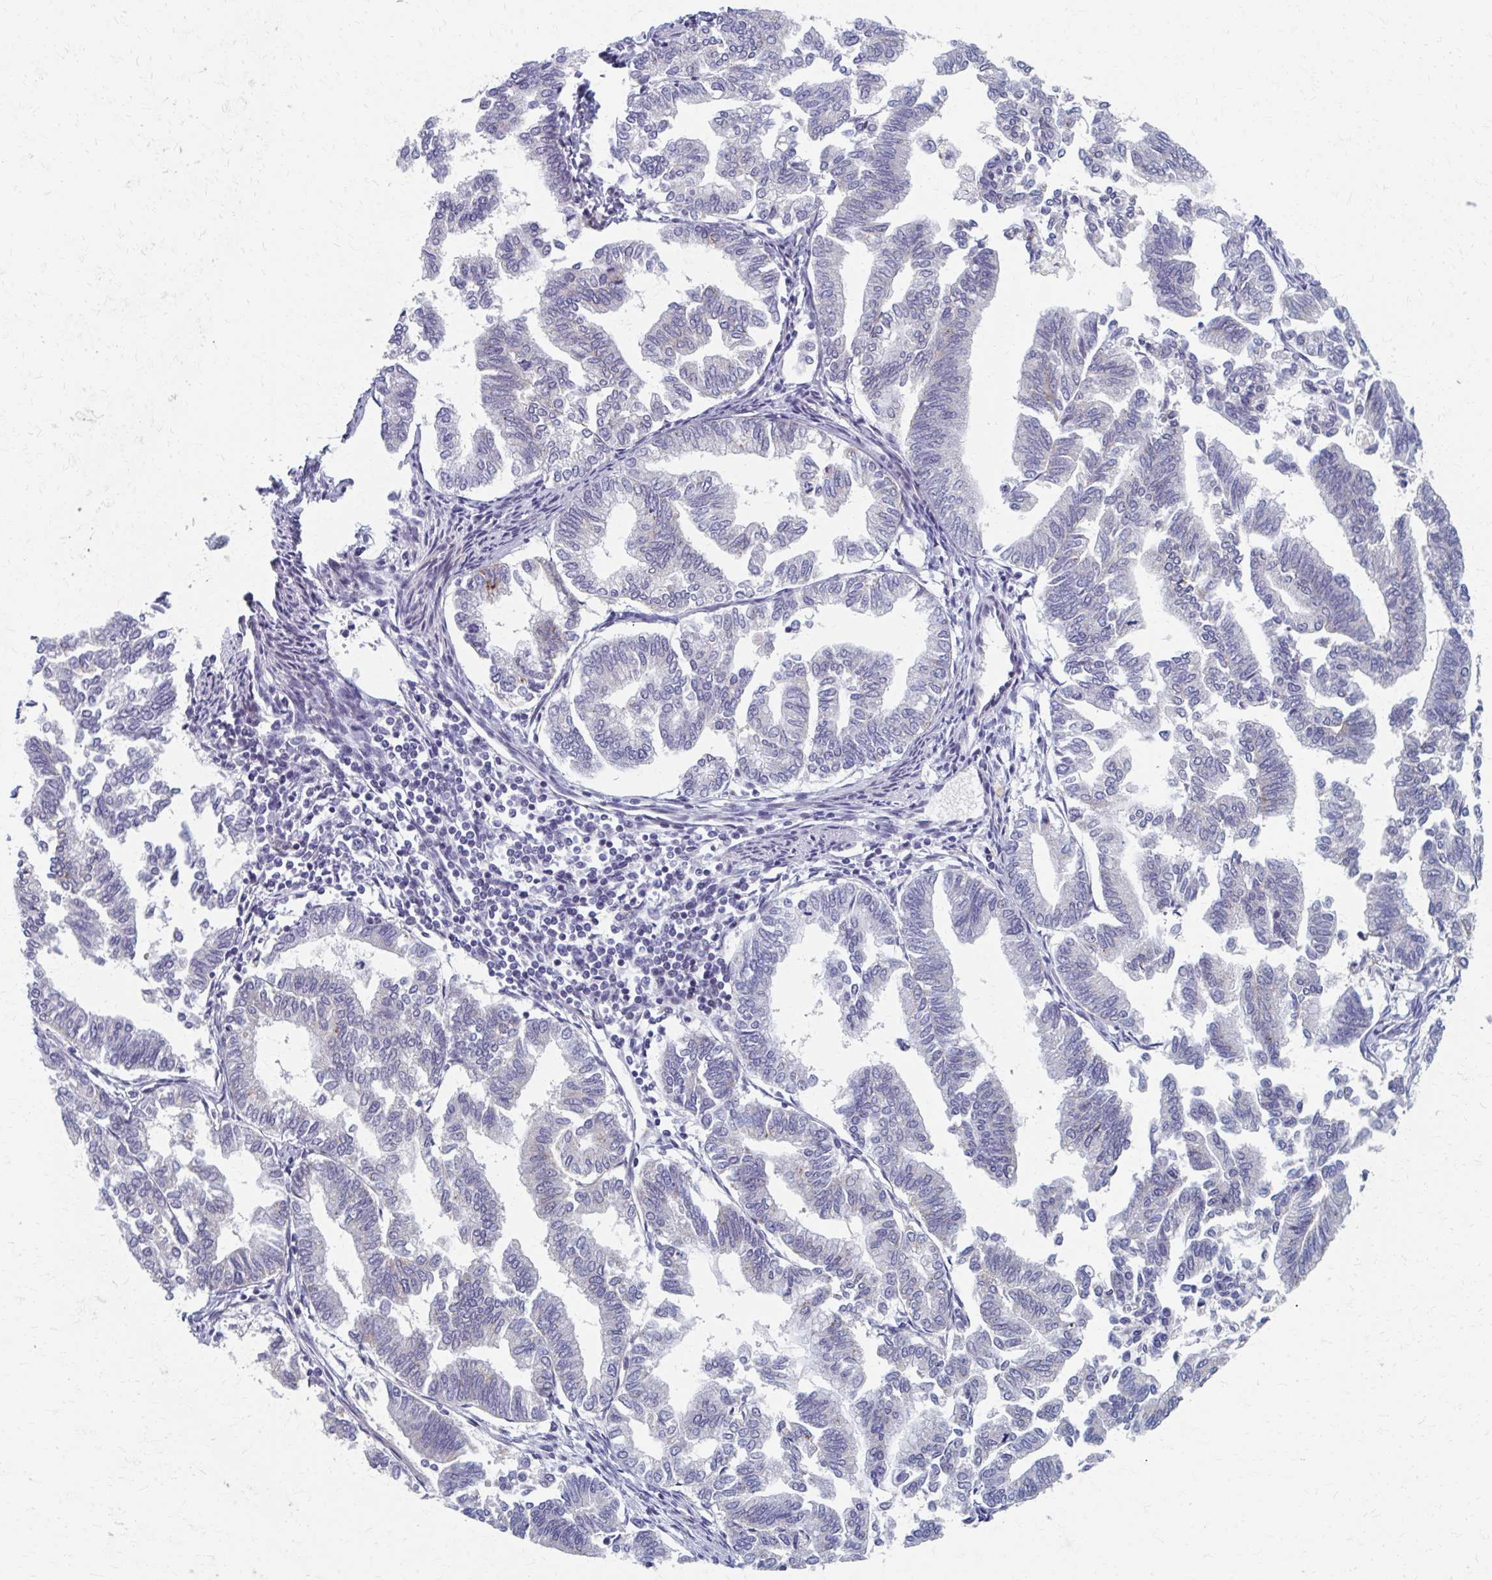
{"staining": {"intensity": "negative", "quantity": "none", "location": "none"}, "tissue": "endometrial cancer", "cell_type": "Tumor cells", "image_type": "cancer", "snomed": [{"axis": "morphology", "description": "Adenocarcinoma, NOS"}, {"axis": "topography", "description": "Endometrium"}], "caption": "This is an immunohistochemistry micrograph of endometrial adenocarcinoma. There is no positivity in tumor cells.", "gene": "ABHD16B", "patient": {"sex": "female", "age": 79}}